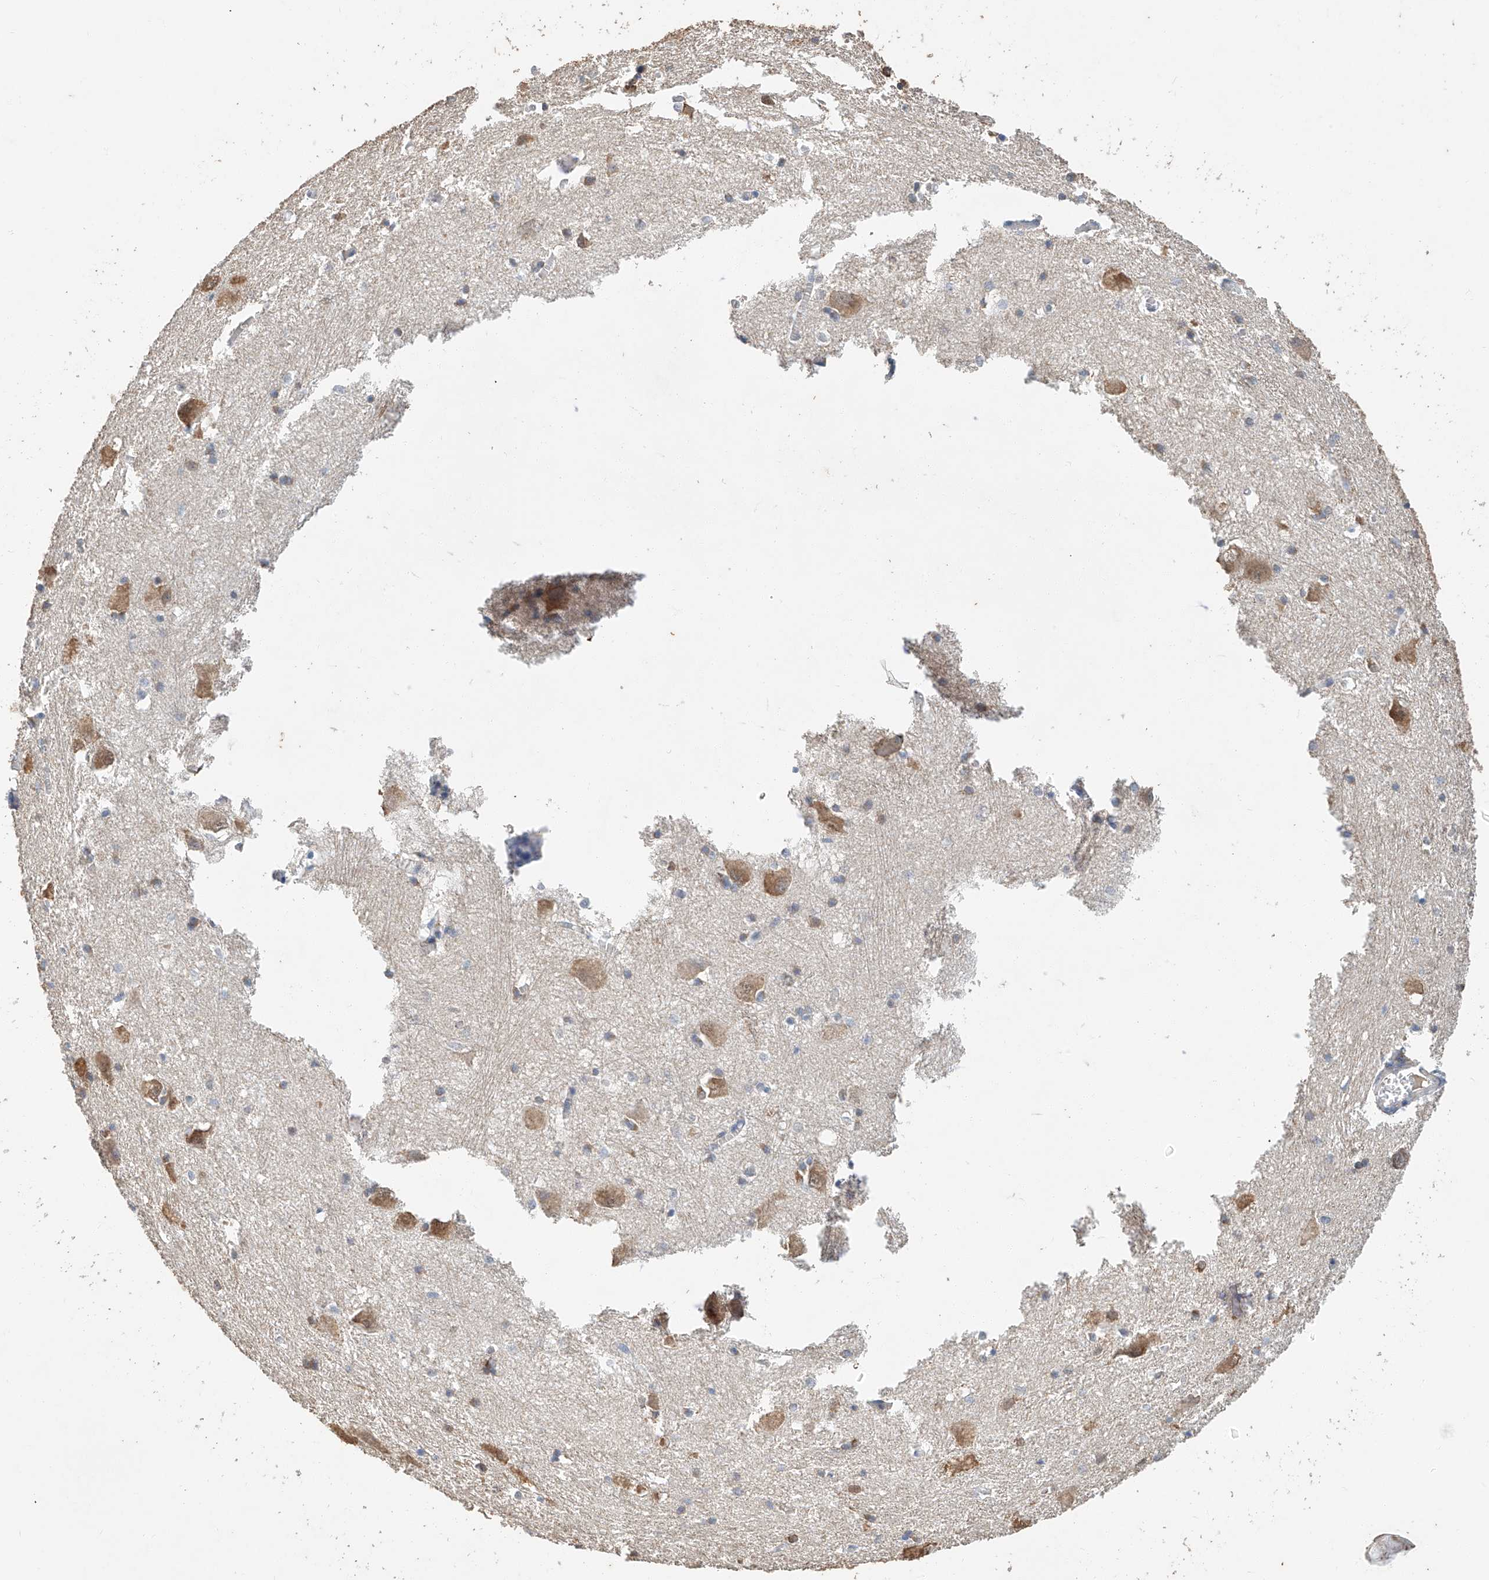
{"staining": {"intensity": "weak", "quantity": "25%-75%", "location": "cytoplasmic/membranous"}, "tissue": "caudate", "cell_type": "Glial cells", "image_type": "normal", "snomed": [{"axis": "morphology", "description": "Normal tissue, NOS"}, {"axis": "topography", "description": "Lateral ventricle wall"}], "caption": "Immunohistochemistry (IHC) (DAB) staining of benign human caudate shows weak cytoplasmic/membranous protein positivity in about 25%-75% of glial cells. The protein is stained brown, and the nuclei are stained in blue (DAB (3,3'-diaminobenzidine) IHC with brightfield microscopy, high magnification).", "gene": "CERS4", "patient": {"sex": "male", "age": 37}}